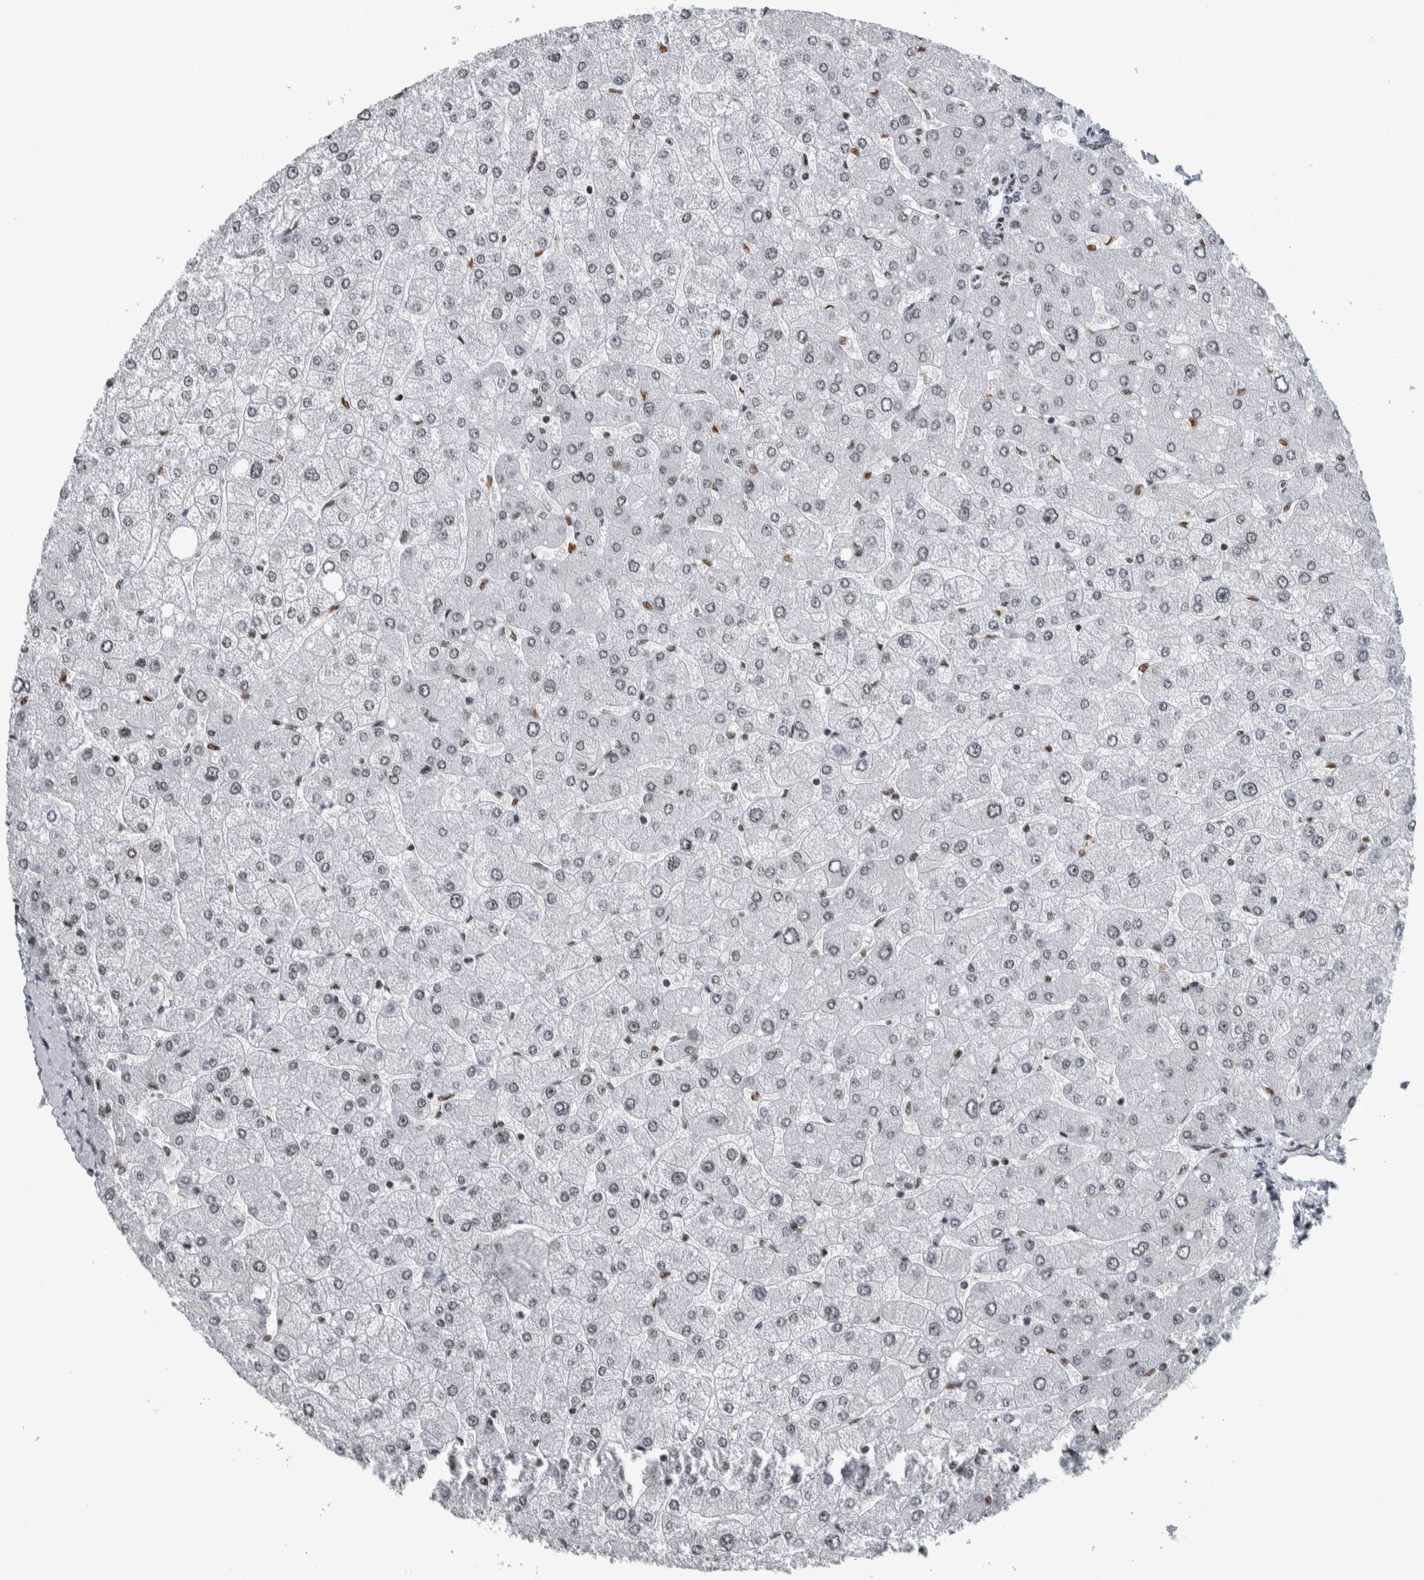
{"staining": {"intensity": "weak", "quantity": ">75%", "location": "nuclear"}, "tissue": "liver", "cell_type": "Cholangiocytes", "image_type": "normal", "snomed": [{"axis": "morphology", "description": "Normal tissue, NOS"}, {"axis": "topography", "description": "Liver"}], "caption": "Weak nuclear positivity for a protein is identified in approximately >75% of cholangiocytes of benign liver using IHC.", "gene": "TOP2B", "patient": {"sex": "male", "age": 55}}